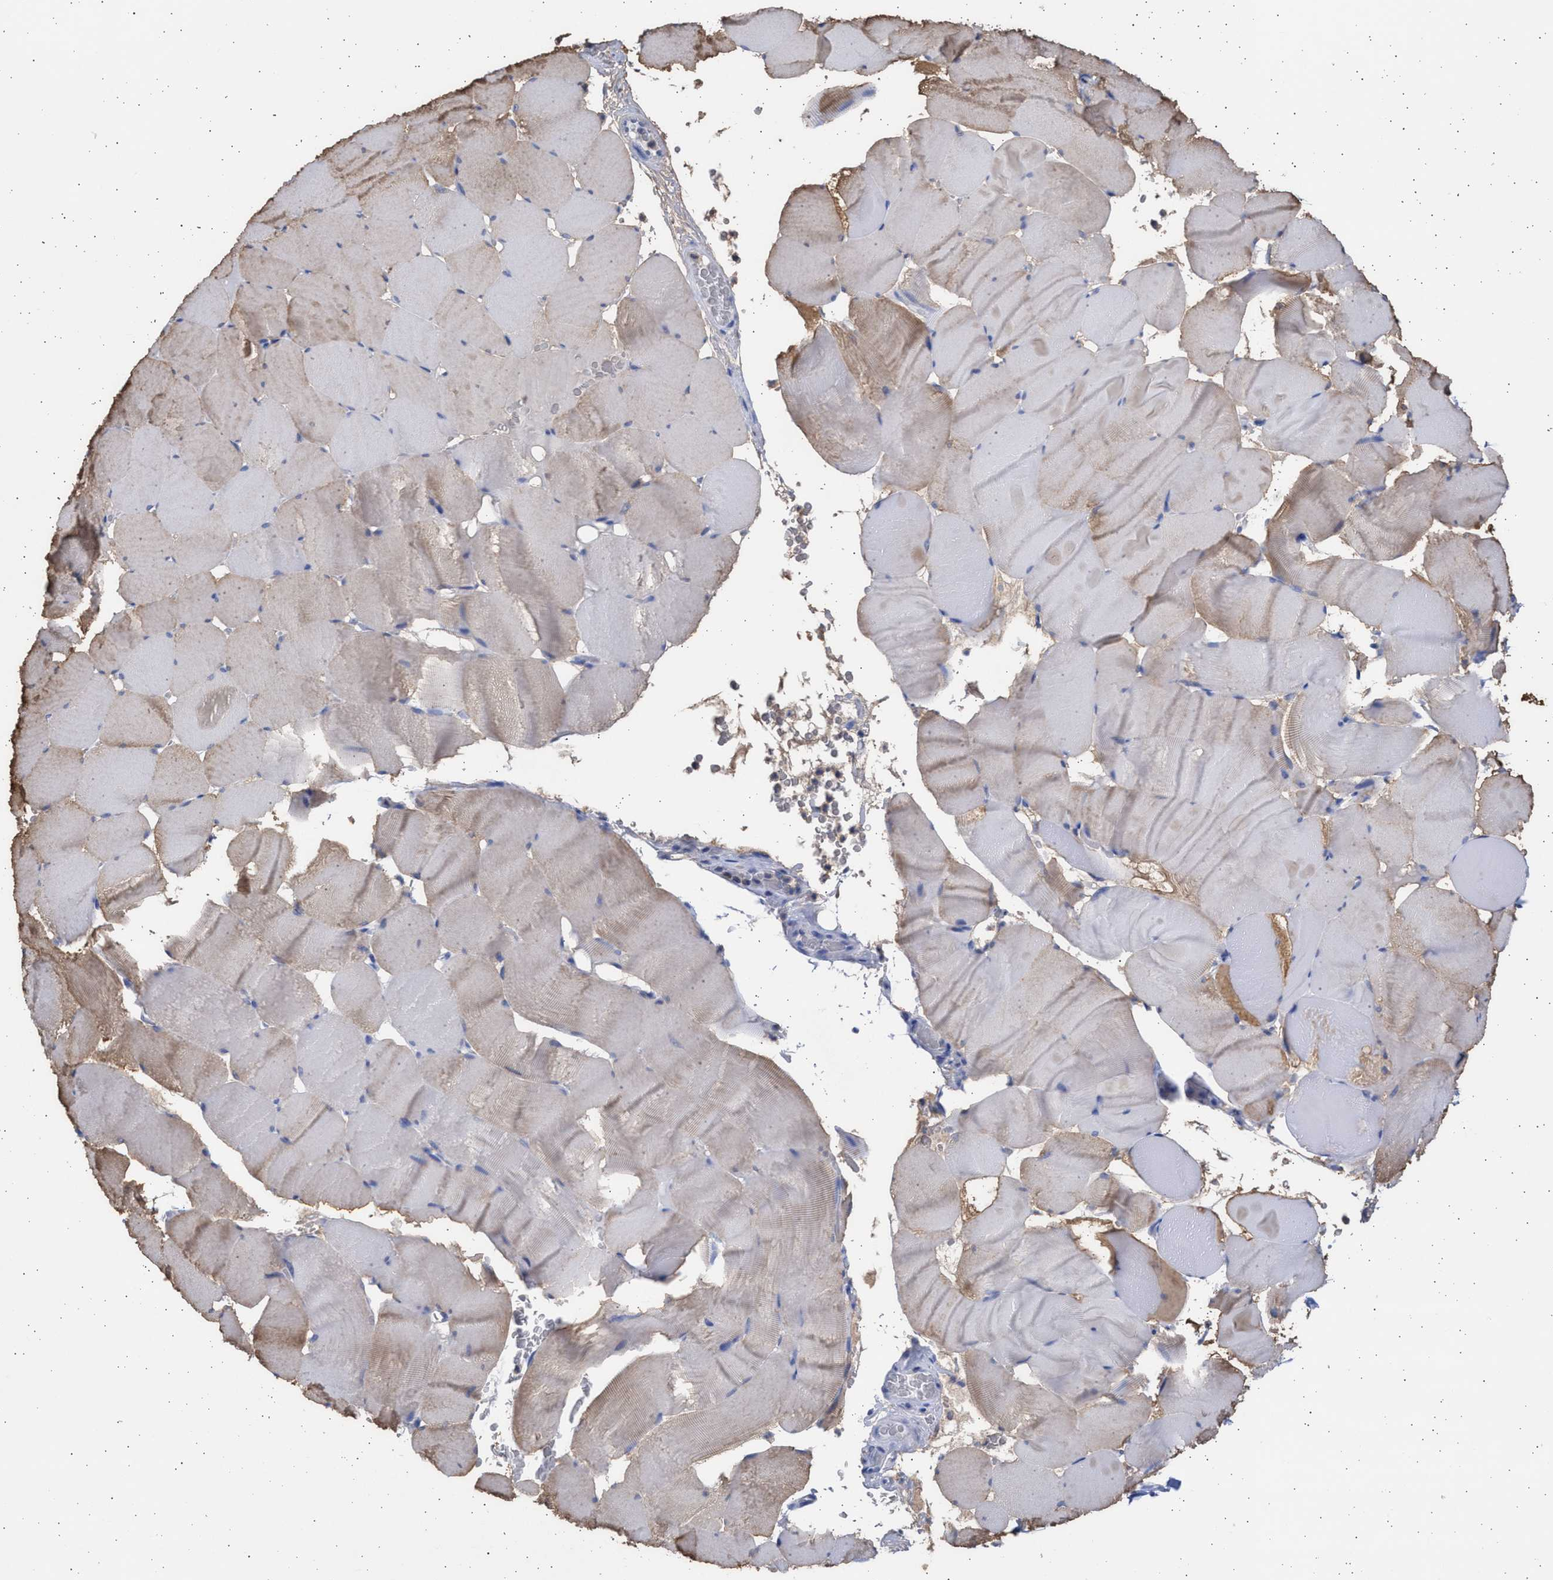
{"staining": {"intensity": "weak", "quantity": "25%-75%", "location": "cytoplasmic/membranous"}, "tissue": "skeletal muscle", "cell_type": "Myocytes", "image_type": "normal", "snomed": [{"axis": "morphology", "description": "Normal tissue, NOS"}, {"axis": "topography", "description": "Skeletal muscle"}], "caption": "Brown immunohistochemical staining in normal human skeletal muscle exhibits weak cytoplasmic/membranous staining in approximately 25%-75% of myocytes. (DAB IHC with brightfield microscopy, high magnification).", "gene": "ALDOC", "patient": {"sex": "male", "age": 62}}